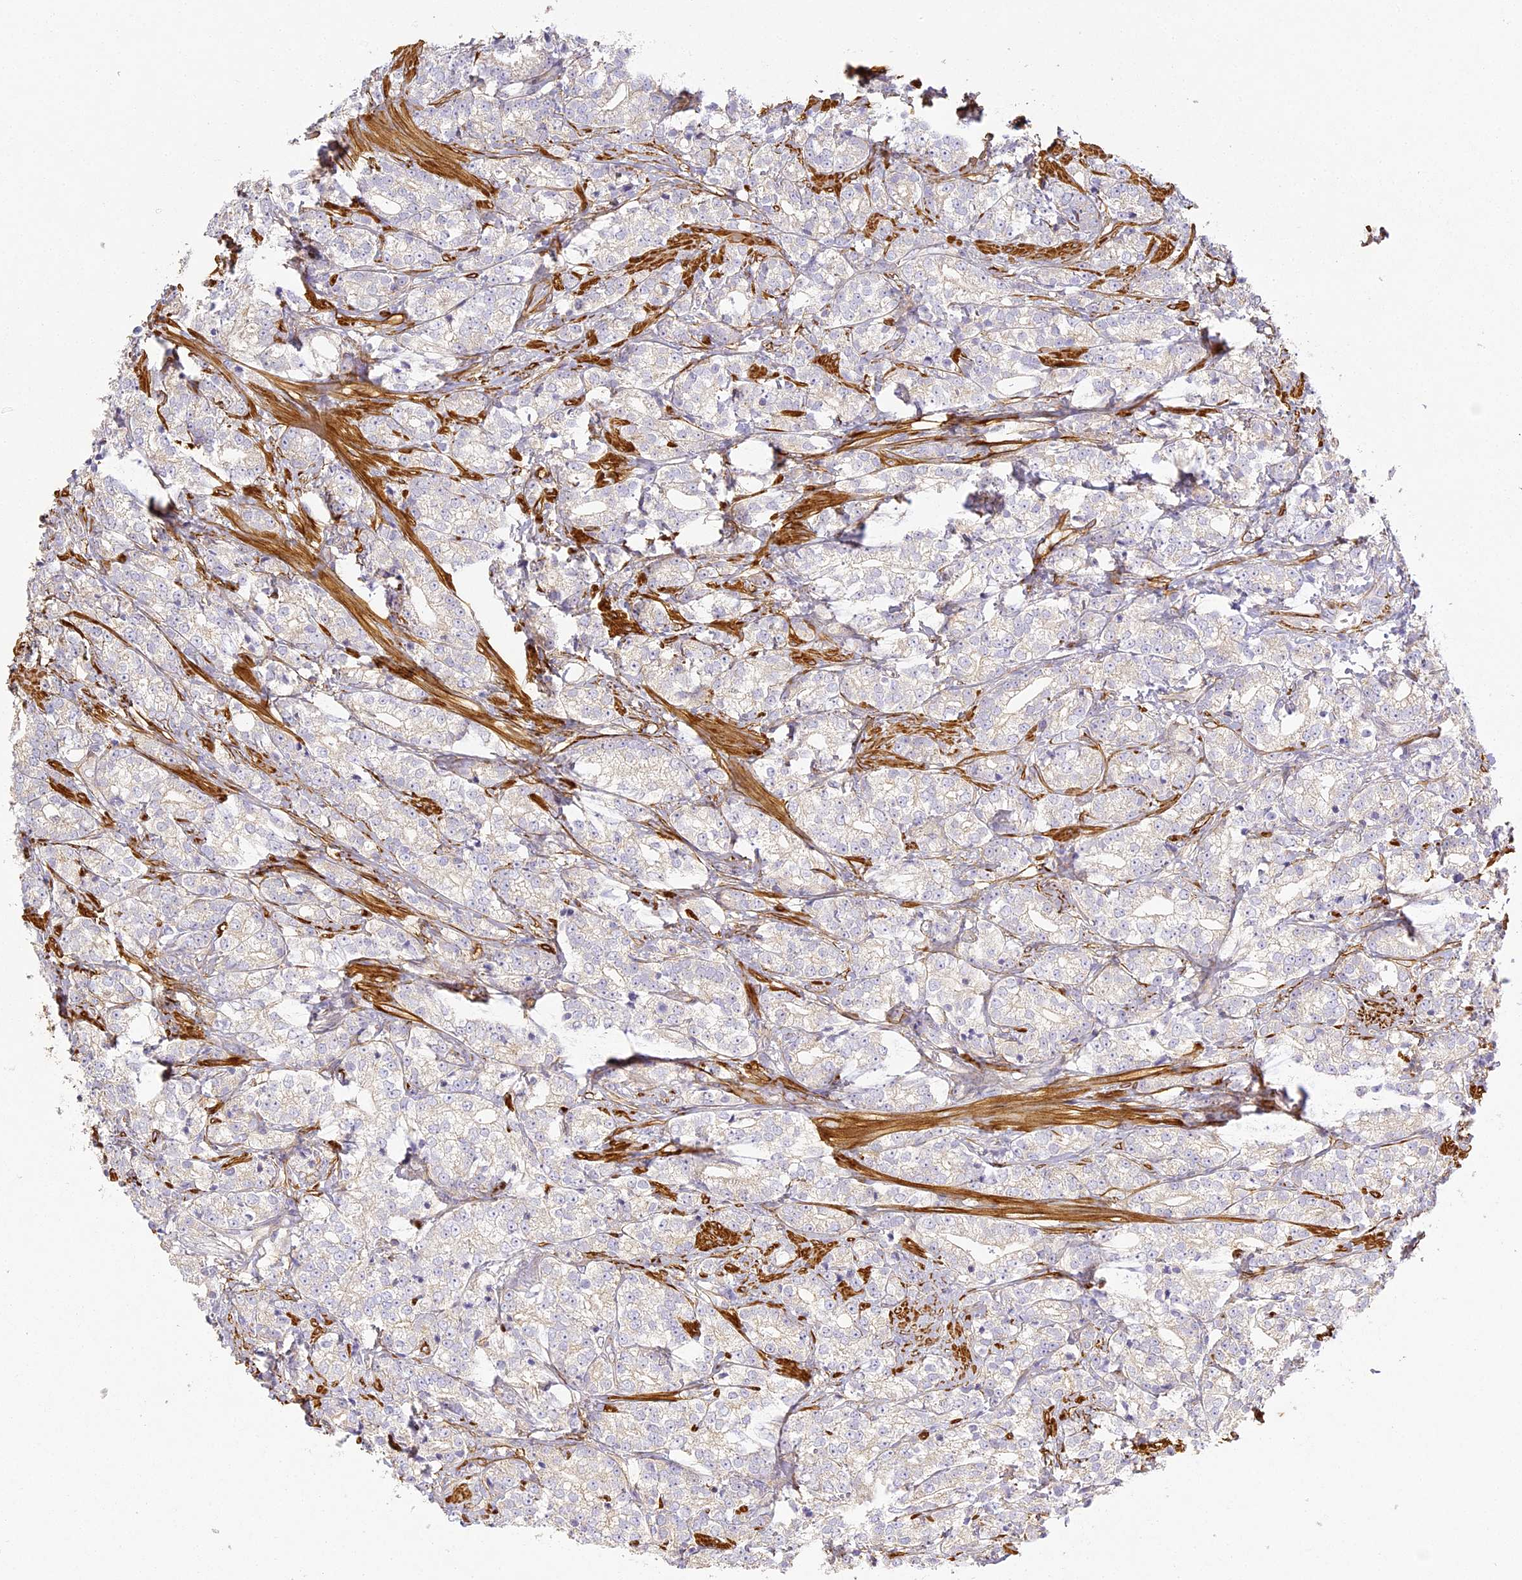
{"staining": {"intensity": "negative", "quantity": "none", "location": "none"}, "tissue": "prostate cancer", "cell_type": "Tumor cells", "image_type": "cancer", "snomed": [{"axis": "morphology", "description": "Adenocarcinoma, High grade"}, {"axis": "topography", "description": "Prostate"}], "caption": "Tumor cells are negative for brown protein staining in adenocarcinoma (high-grade) (prostate).", "gene": "MED28", "patient": {"sex": "male", "age": 69}}